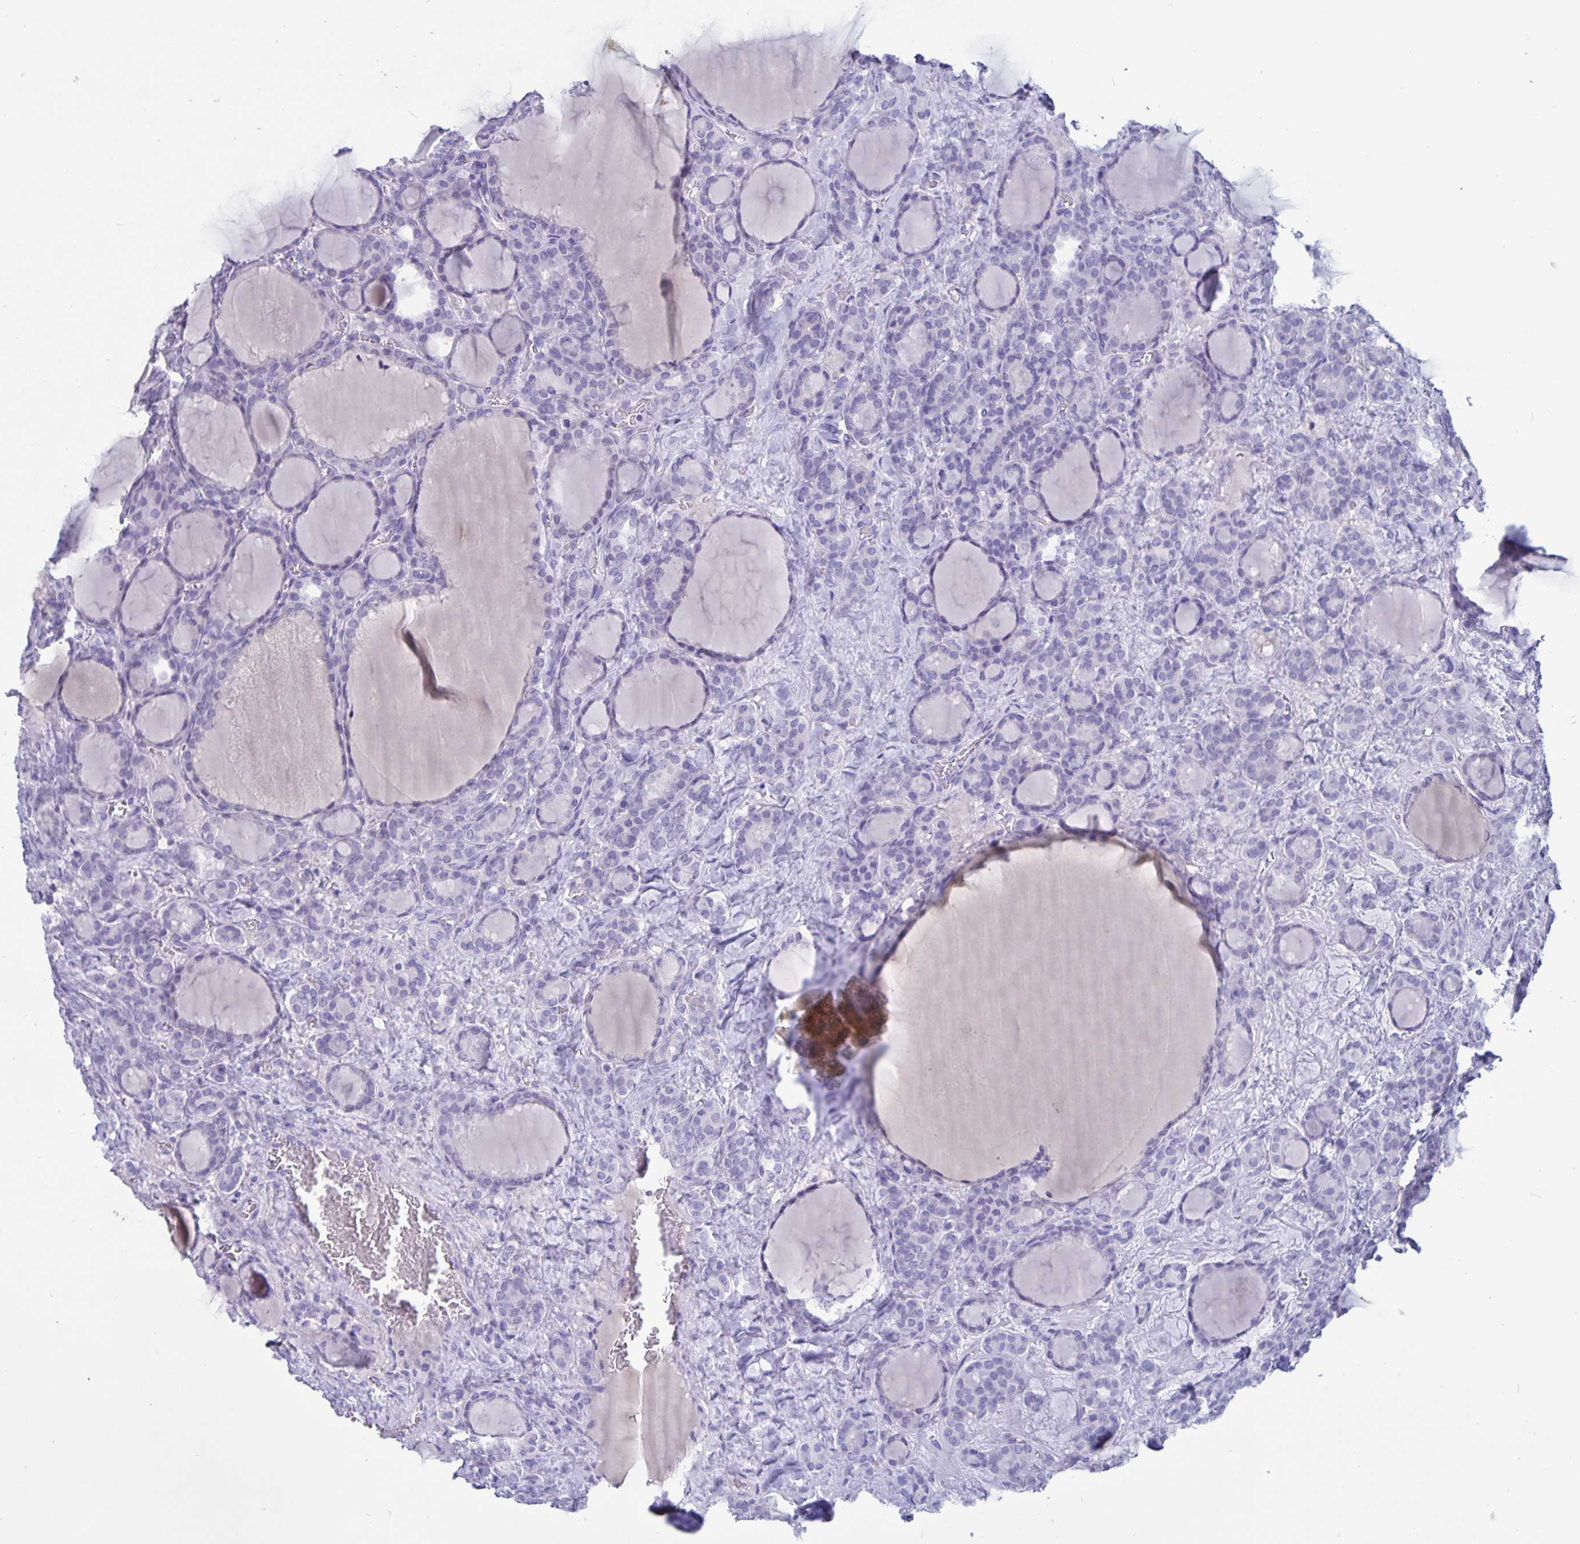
{"staining": {"intensity": "negative", "quantity": "none", "location": "none"}, "tissue": "thyroid cancer", "cell_type": "Tumor cells", "image_type": "cancer", "snomed": [{"axis": "morphology", "description": "Normal tissue, NOS"}, {"axis": "morphology", "description": "Follicular adenoma carcinoma, NOS"}, {"axis": "topography", "description": "Thyroid gland"}], "caption": "This micrograph is of thyroid follicular adenoma carcinoma stained with IHC to label a protein in brown with the nuclei are counter-stained blue. There is no positivity in tumor cells. The staining is performed using DAB (3,3'-diaminobenzidine) brown chromogen with nuclei counter-stained in using hematoxylin.", "gene": "BPIFA3", "patient": {"sex": "female", "age": 31}}